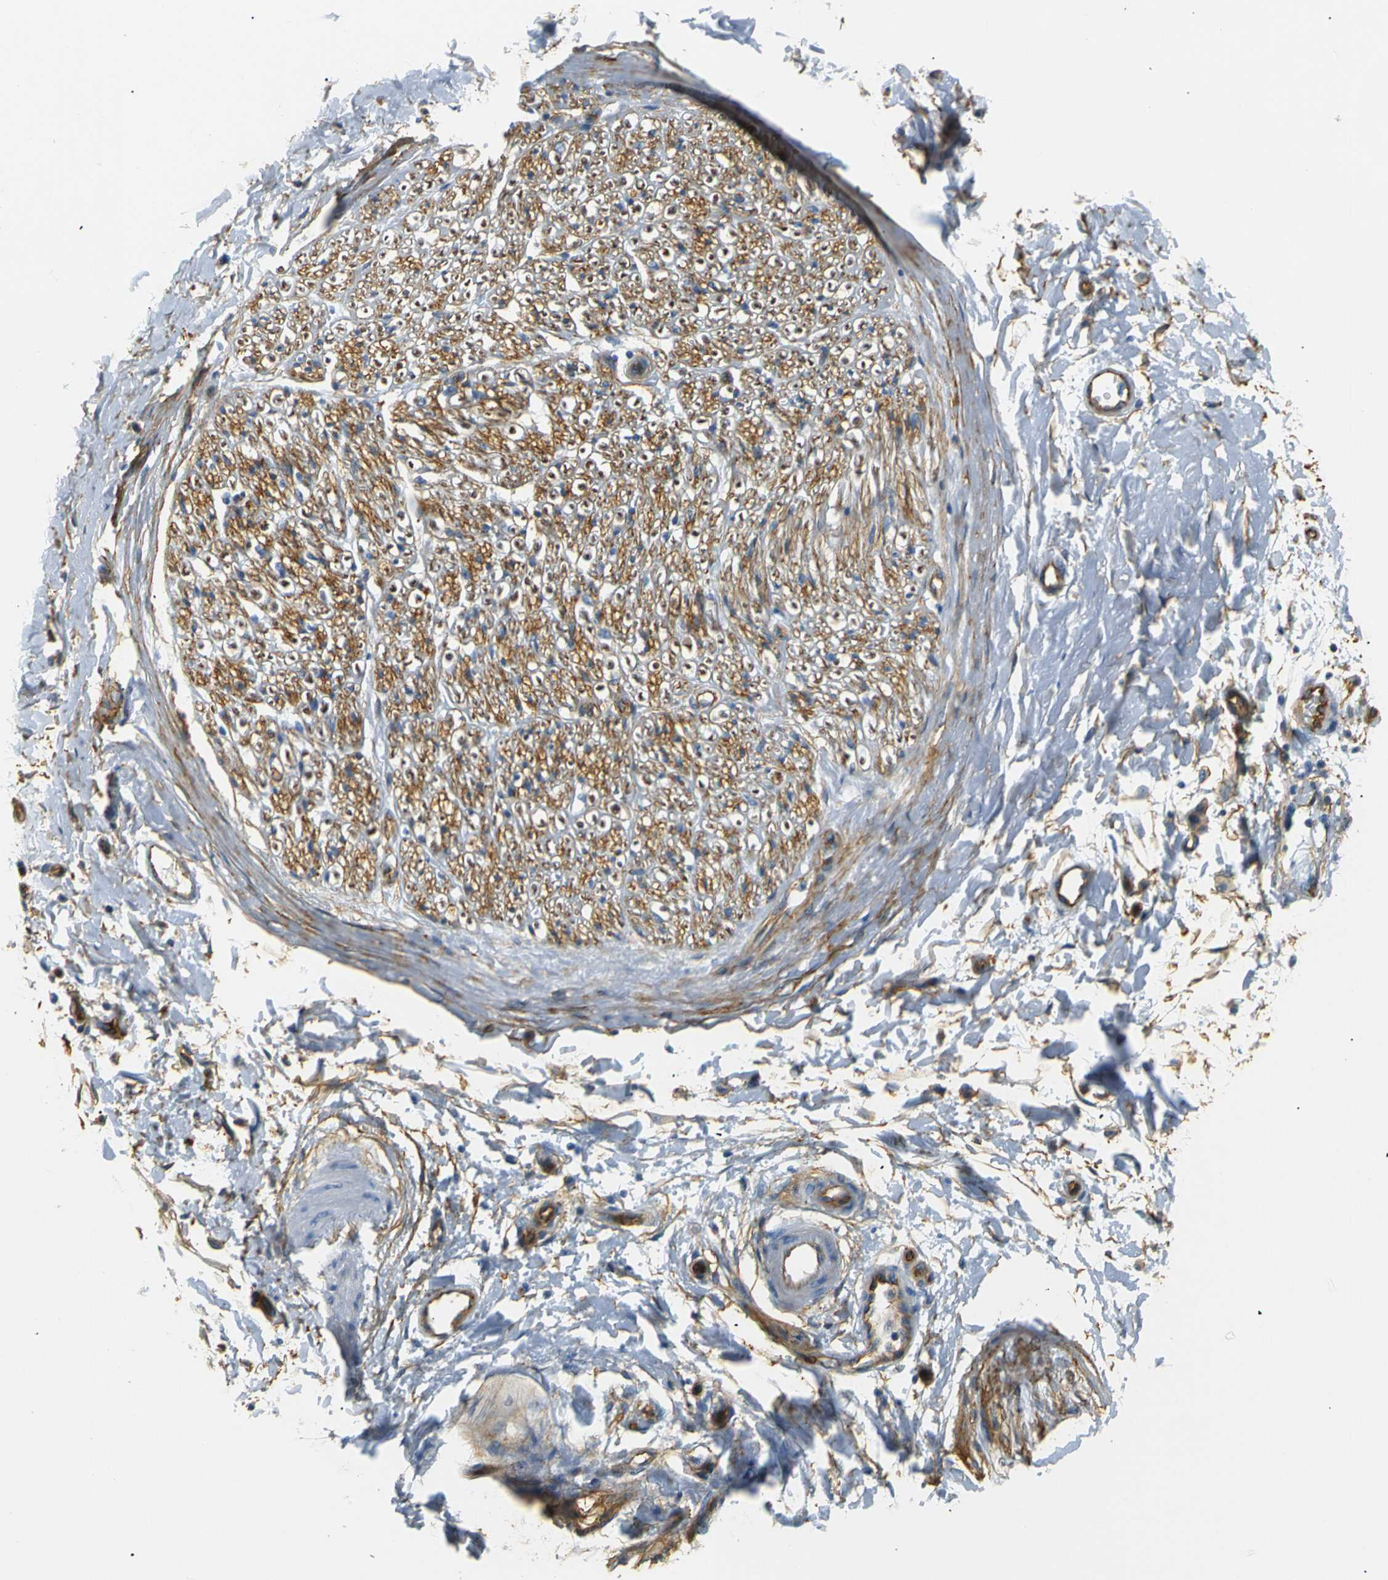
{"staining": {"intensity": "moderate", "quantity": ">75%", "location": "cytoplasmic/membranous"}, "tissue": "adipose tissue", "cell_type": "Adipocytes", "image_type": "normal", "snomed": [{"axis": "morphology", "description": "Normal tissue, NOS"}, {"axis": "morphology", "description": "Squamous cell carcinoma, NOS"}, {"axis": "topography", "description": "Skin"}, {"axis": "topography", "description": "Peripheral nerve tissue"}], "caption": "Human adipose tissue stained for a protein (brown) reveals moderate cytoplasmic/membranous positive expression in about >75% of adipocytes.", "gene": "SPTBN1", "patient": {"sex": "male", "age": 83}}